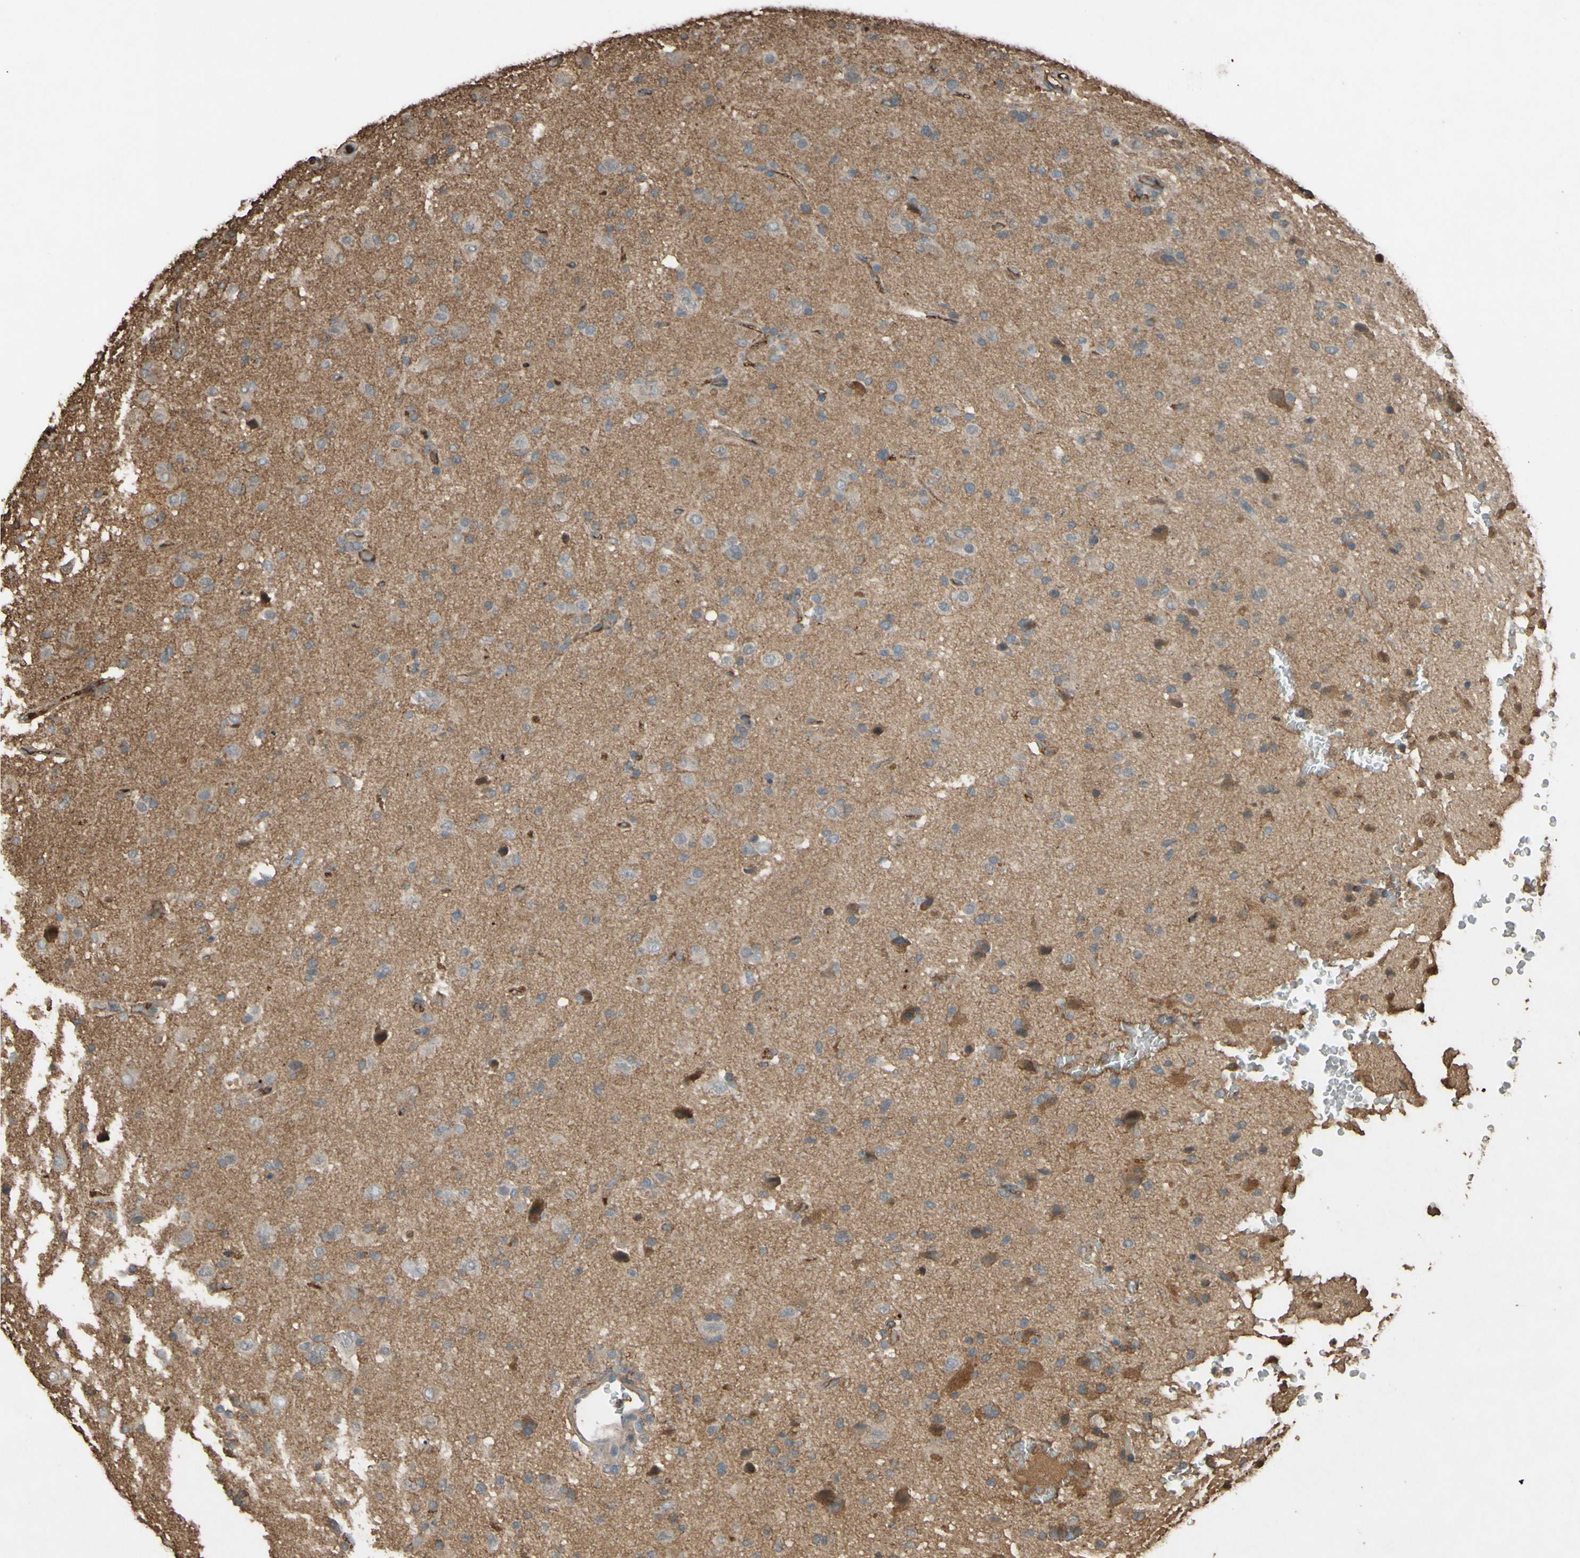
{"staining": {"intensity": "weak", "quantity": "25%-75%", "location": "cytoplasmic/membranous"}, "tissue": "glioma", "cell_type": "Tumor cells", "image_type": "cancer", "snomed": [{"axis": "morphology", "description": "Glioma, malignant, High grade"}, {"axis": "topography", "description": "Brain"}], "caption": "IHC photomicrograph of high-grade glioma (malignant) stained for a protein (brown), which exhibits low levels of weak cytoplasmic/membranous positivity in approximately 25%-75% of tumor cells.", "gene": "PTGDS", "patient": {"sex": "male", "age": 71}}